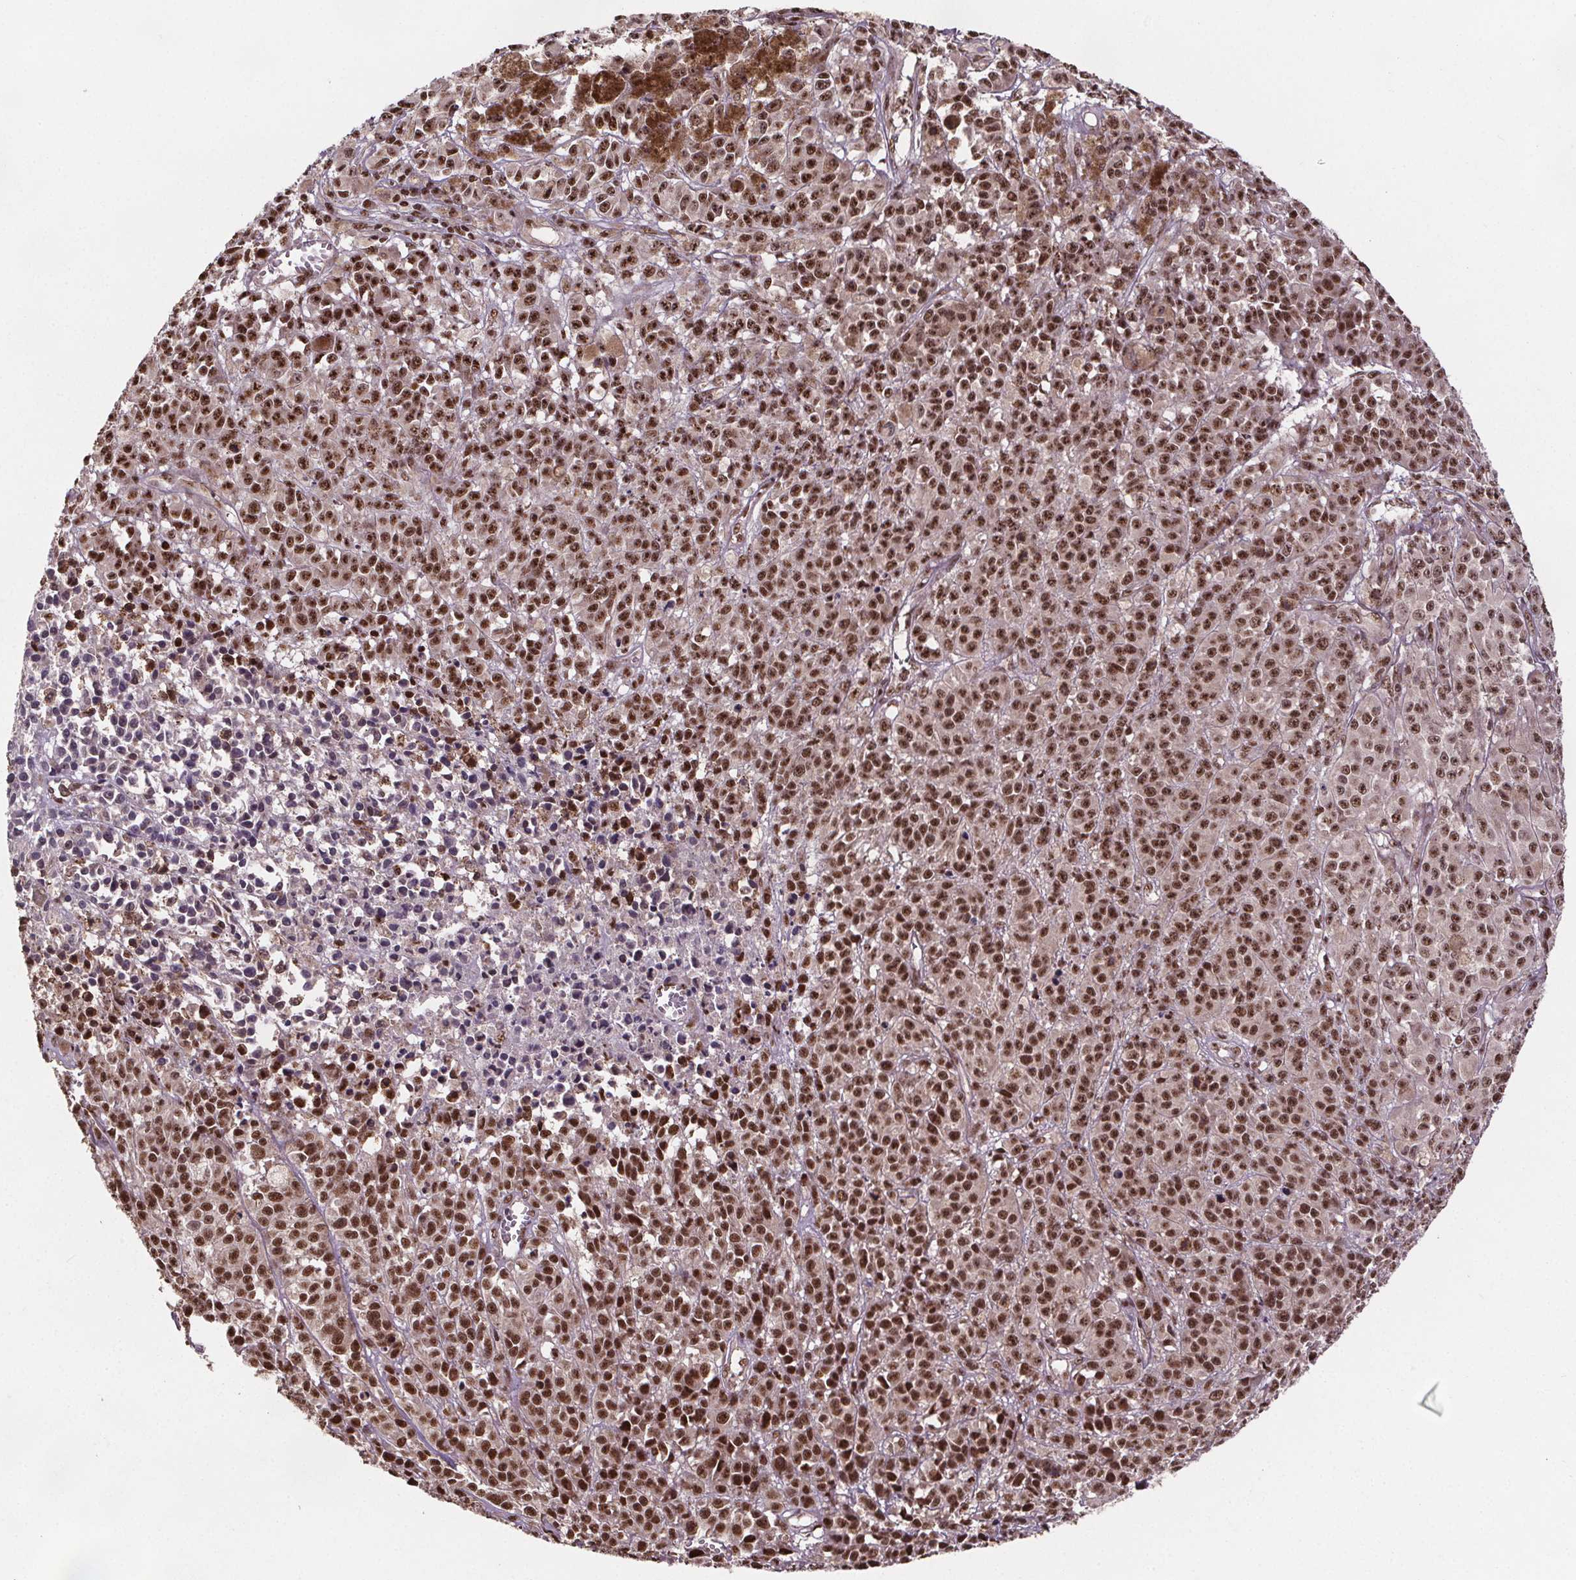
{"staining": {"intensity": "strong", "quantity": ">75%", "location": "nuclear"}, "tissue": "melanoma", "cell_type": "Tumor cells", "image_type": "cancer", "snomed": [{"axis": "morphology", "description": "Malignant melanoma, NOS"}, {"axis": "topography", "description": "Skin"}], "caption": "High-power microscopy captured an immunohistochemistry (IHC) photomicrograph of malignant melanoma, revealing strong nuclear staining in about >75% of tumor cells. The staining was performed using DAB (3,3'-diaminobenzidine), with brown indicating positive protein expression. Nuclei are stained blue with hematoxylin.", "gene": "JARID2", "patient": {"sex": "female", "age": 58}}